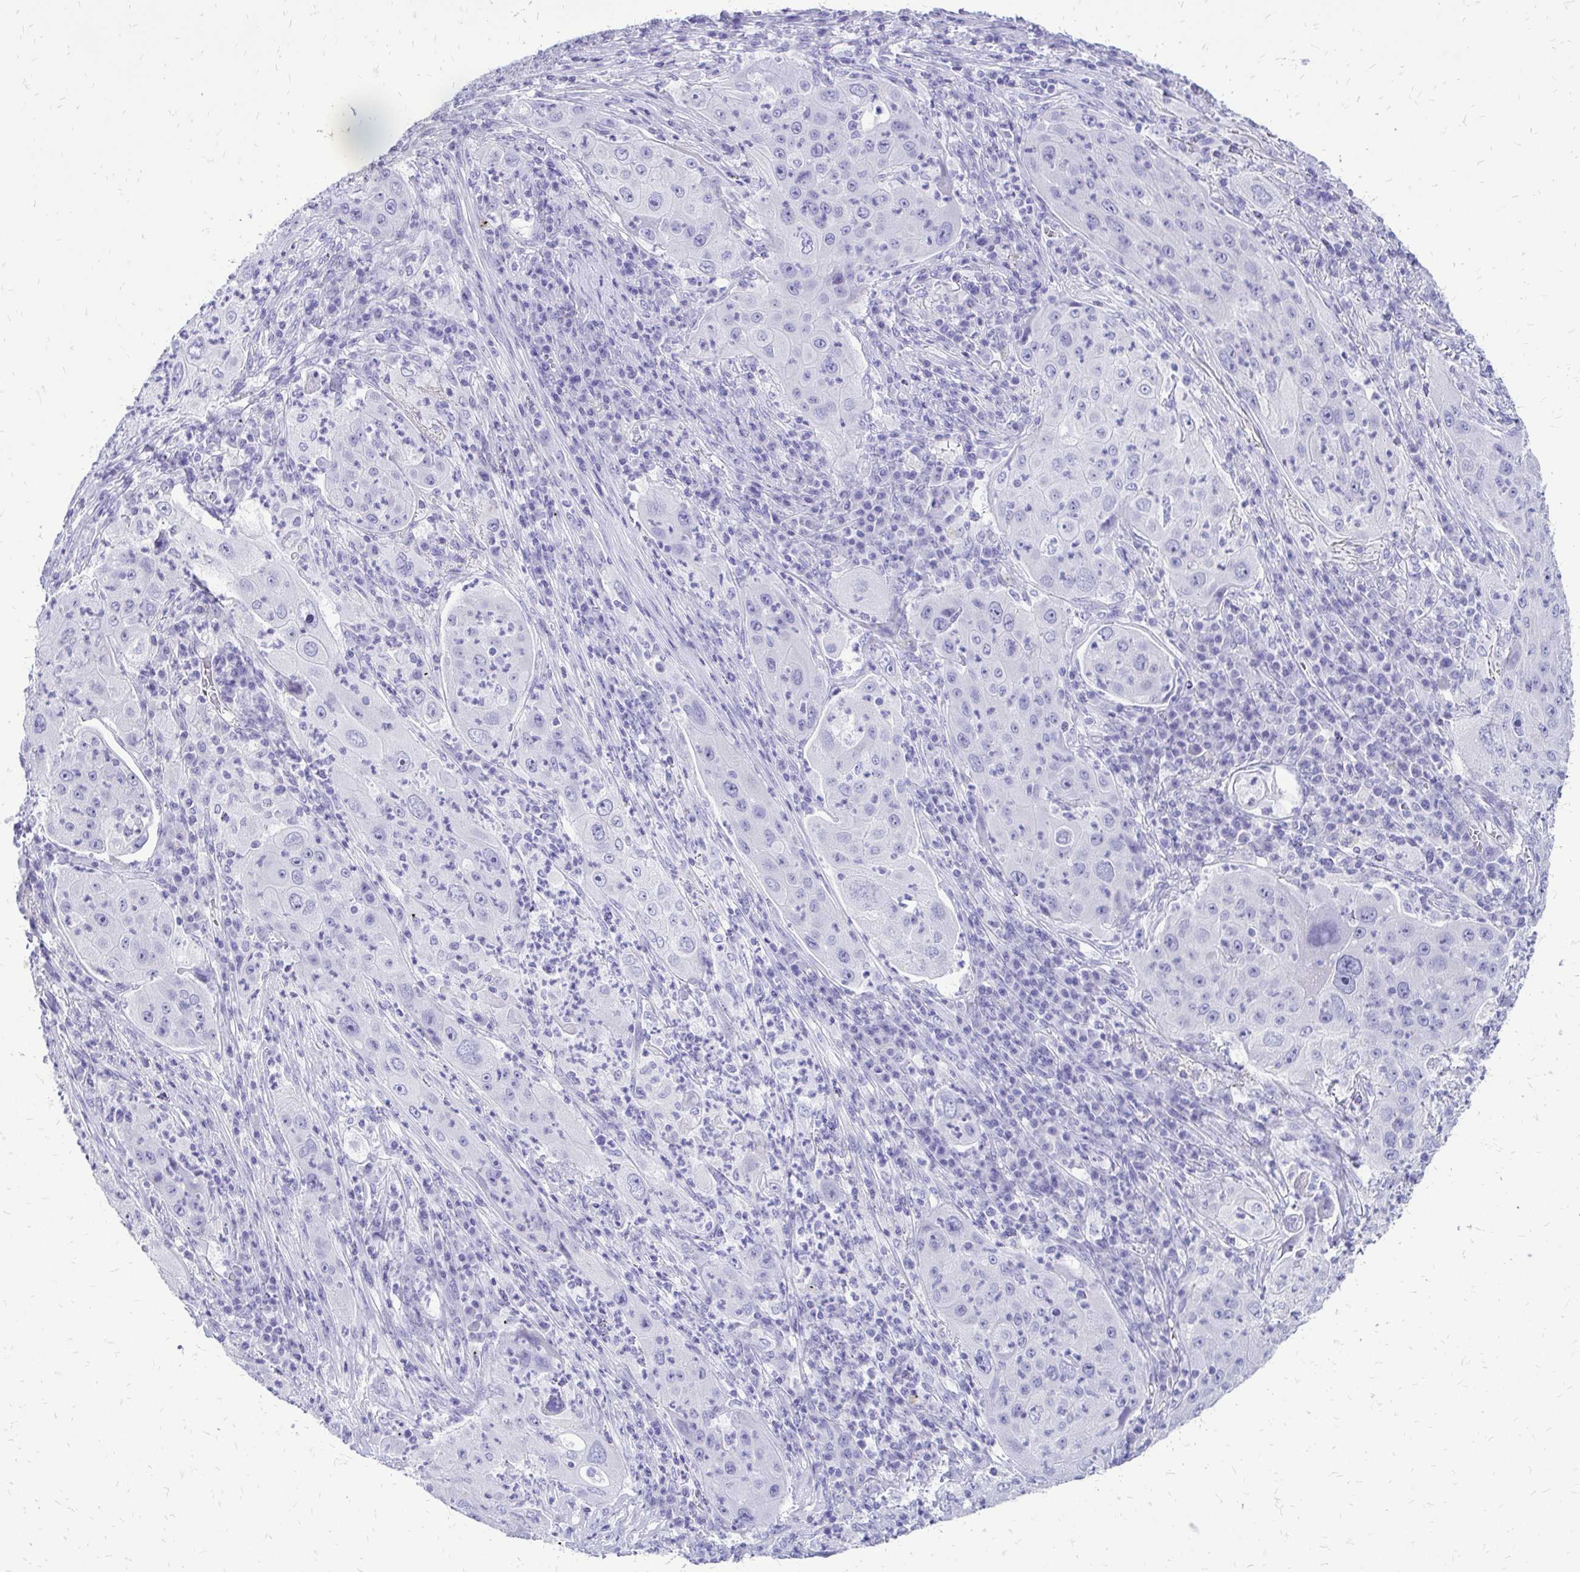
{"staining": {"intensity": "negative", "quantity": "none", "location": "none"}, "tissue": "lung cancer", "cell_type": "Tumor cells", "image_type": "cancer", "snomed": [{"axis": "morphology", "description": "Squamous cell carcinoma, NOS"}, {"axis": "topography", "description": "Lung"}], "caption": "IHC micrograph of squamous cell carcinoma (lung) stained for a protein (brown), which displays no positivity in tumor cells.", "gene": "SLC32A1", "patient": {"sex": "female", "age": 59}}